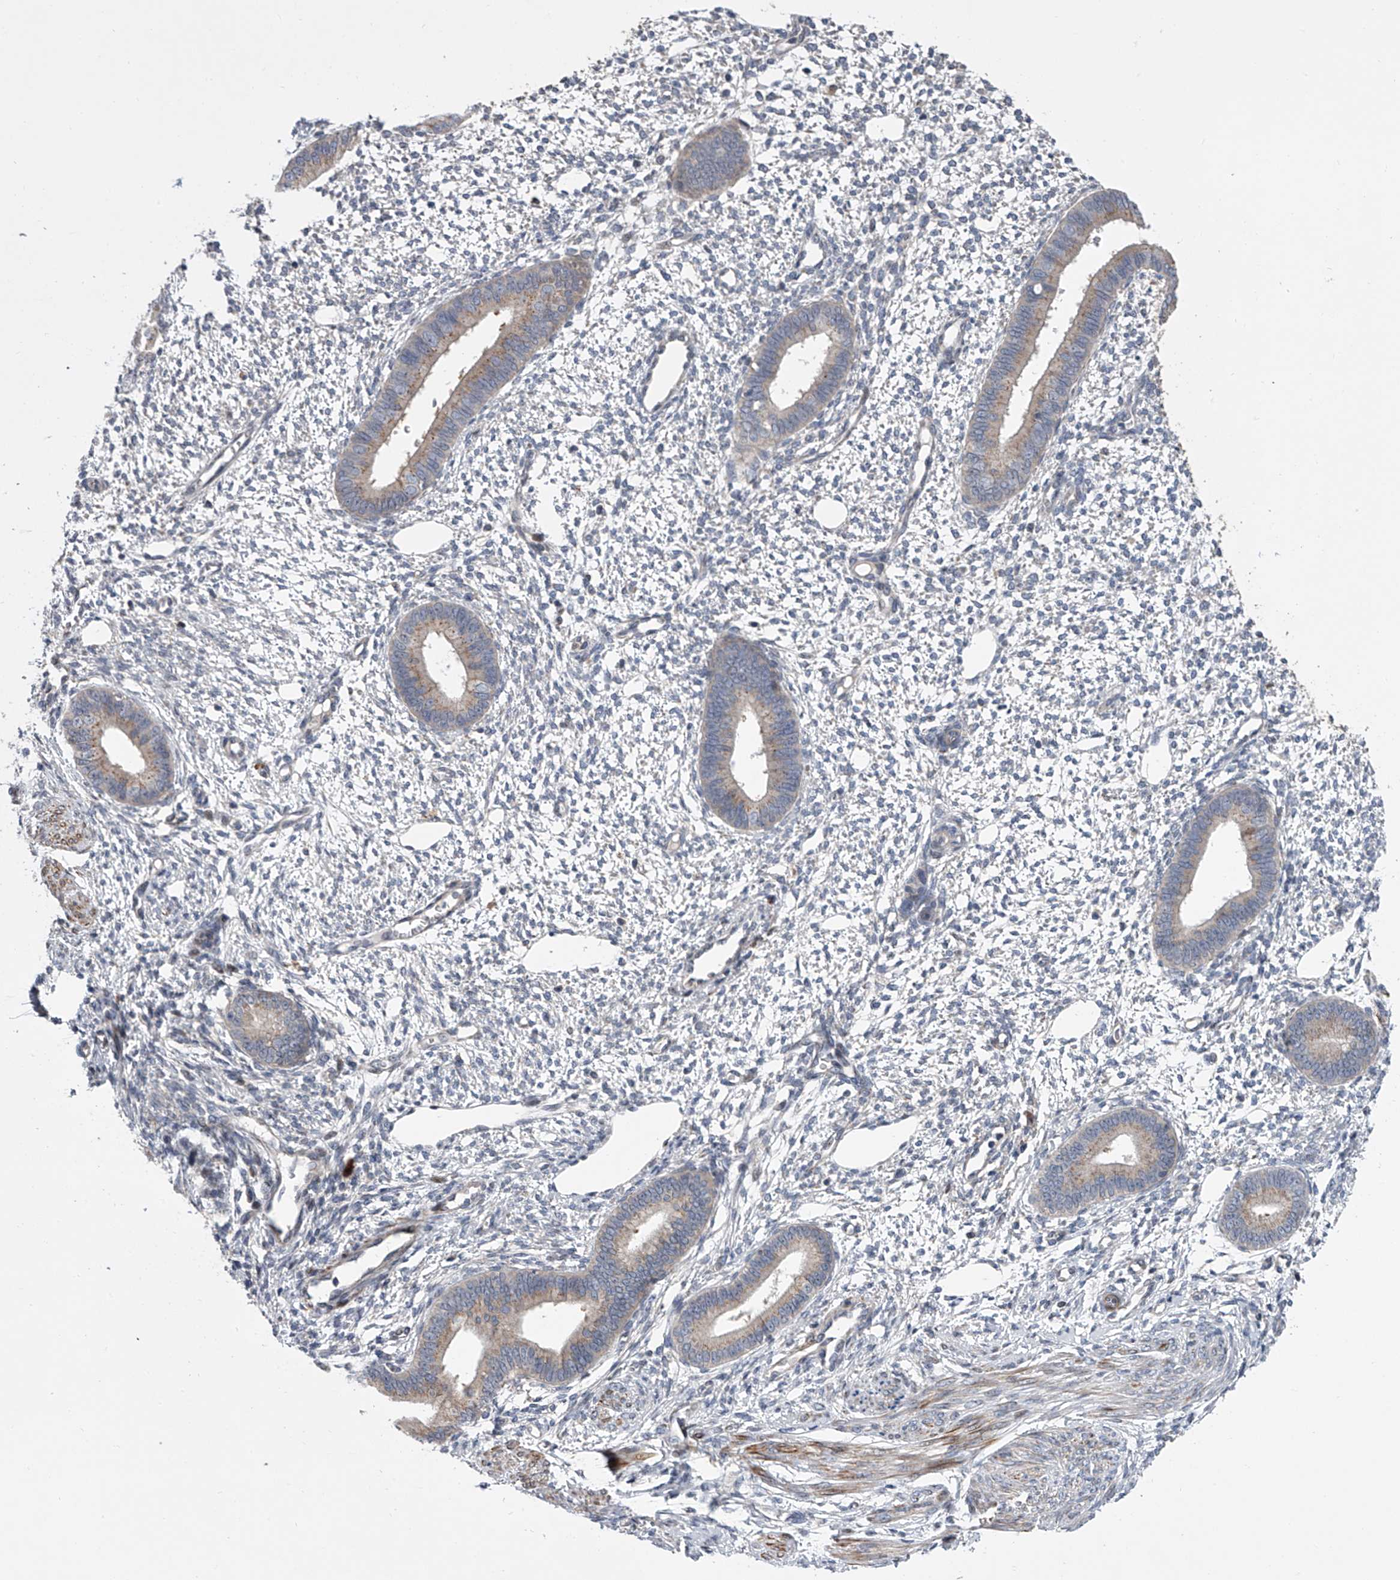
{"staining": {"intensity": "negative", "quantity": "none", "location": "none"}, "tissue": "endometrium", "cell_type": "Cells in endometrial stroma", "image_type": "normal", "snomed": [{"axis": "morphology", "description": "Normal tissue, NOS"}, {"axis": "topography", "description": "Endometrium"}], "caption": "Immunohistochemistry micrograph of unremarkable endometrium stained for a protein (brown), which displays no expression in cells in endometrial stroma. Nuclei are stained in blue.", "gene": "DLGAP2", "patient": {"sex": "female", "age": 46}}